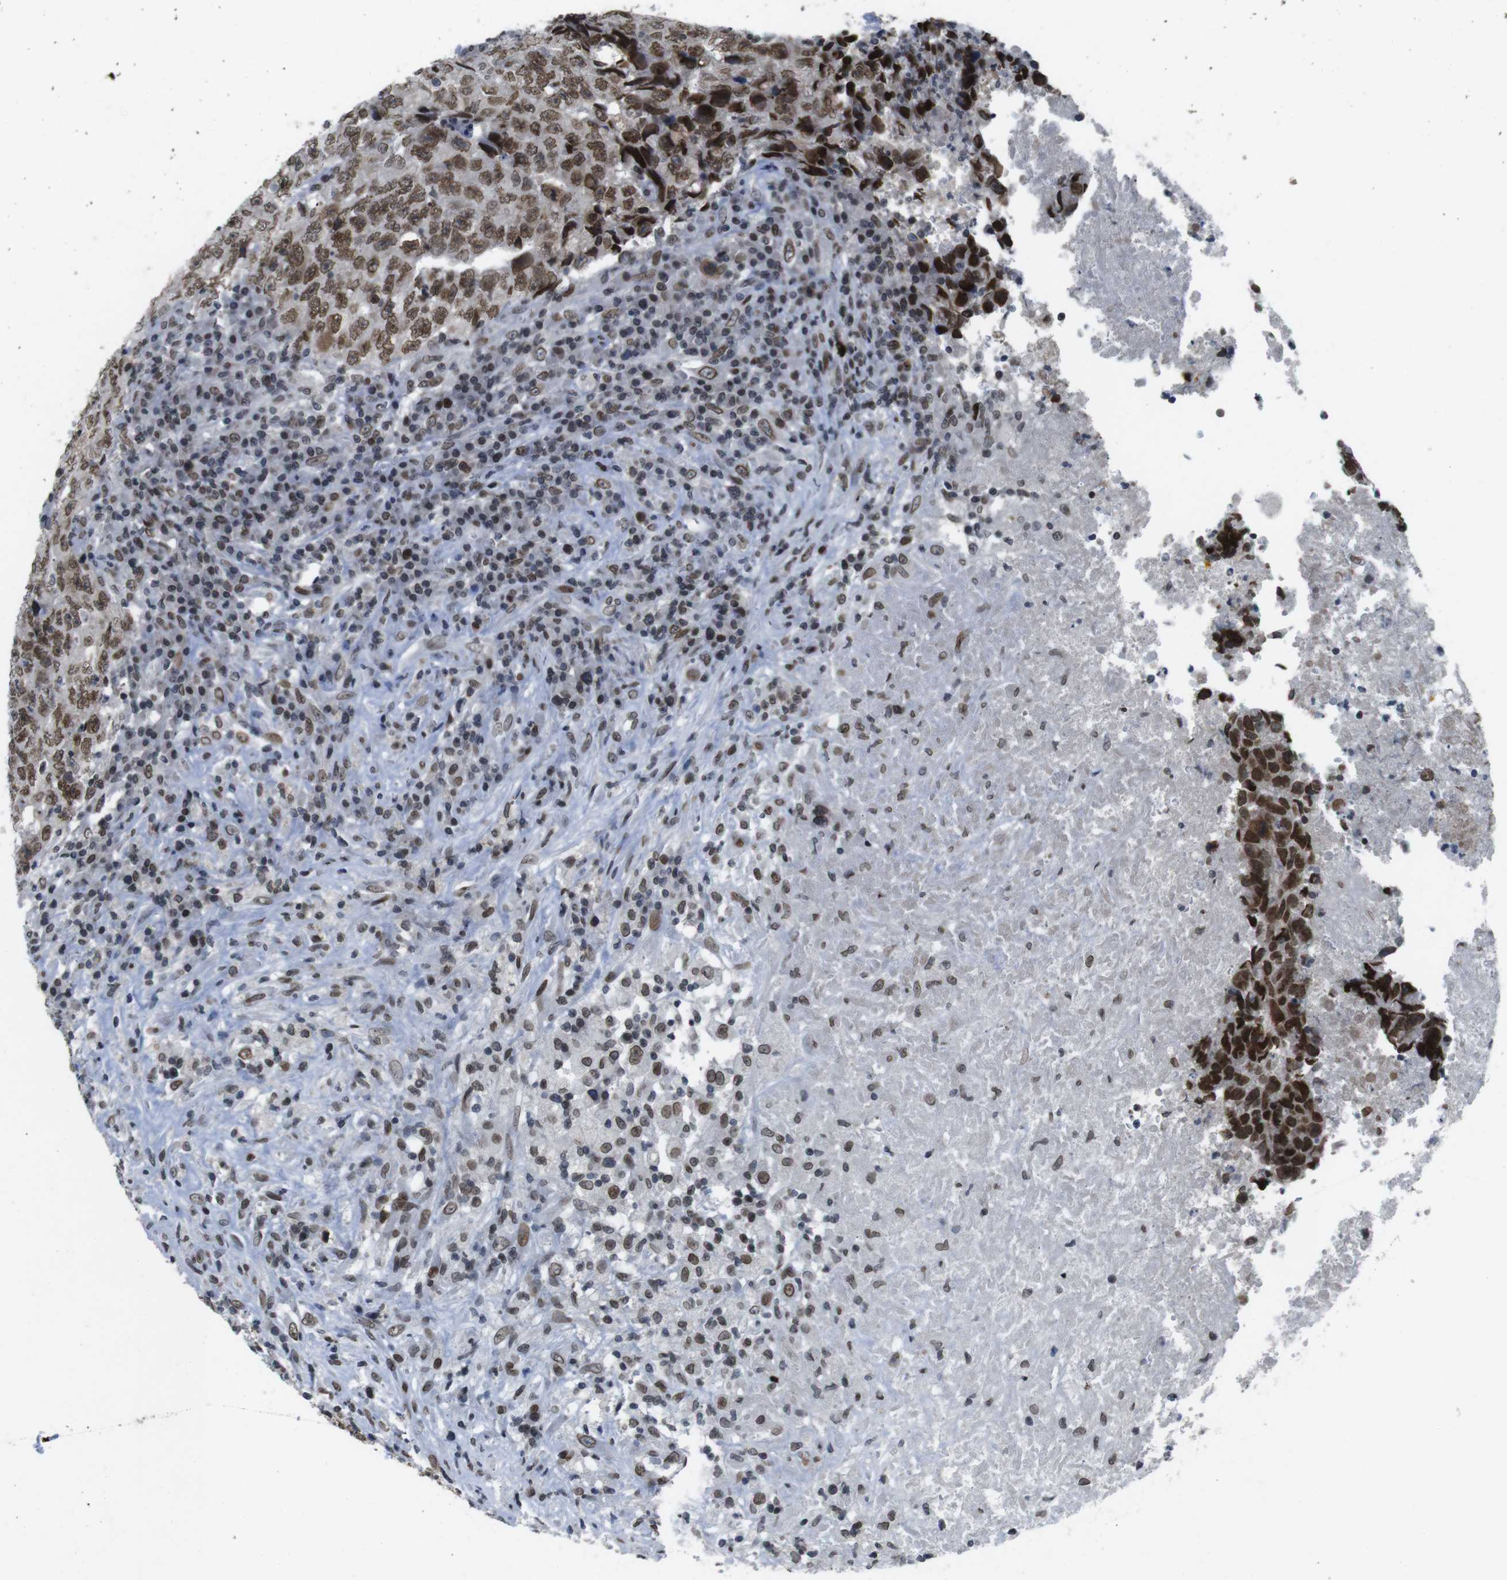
{"staining": {"intensity": "moderate", "quantity": ">75%", "location": "nuclear"}, "tissue": "testis cancer", "cell_type": "Tumor cells", "image_type": "cancer", "snomed": [{"axis": "morphology", "description": "Necrosis, NOS"}, {"axis": "morphology", "description": "Carcinoma, Embryonal, NOS"}, {"axis": "topography", "description": "Testis"}], "caption": "A photomicrograph of human testis embryonal carcinoma stained for a protein shows moderate nuclear brown staining in tumor cells.", "gene": "MAD1L1", "patient": {"sex": "male", "age": 19}}